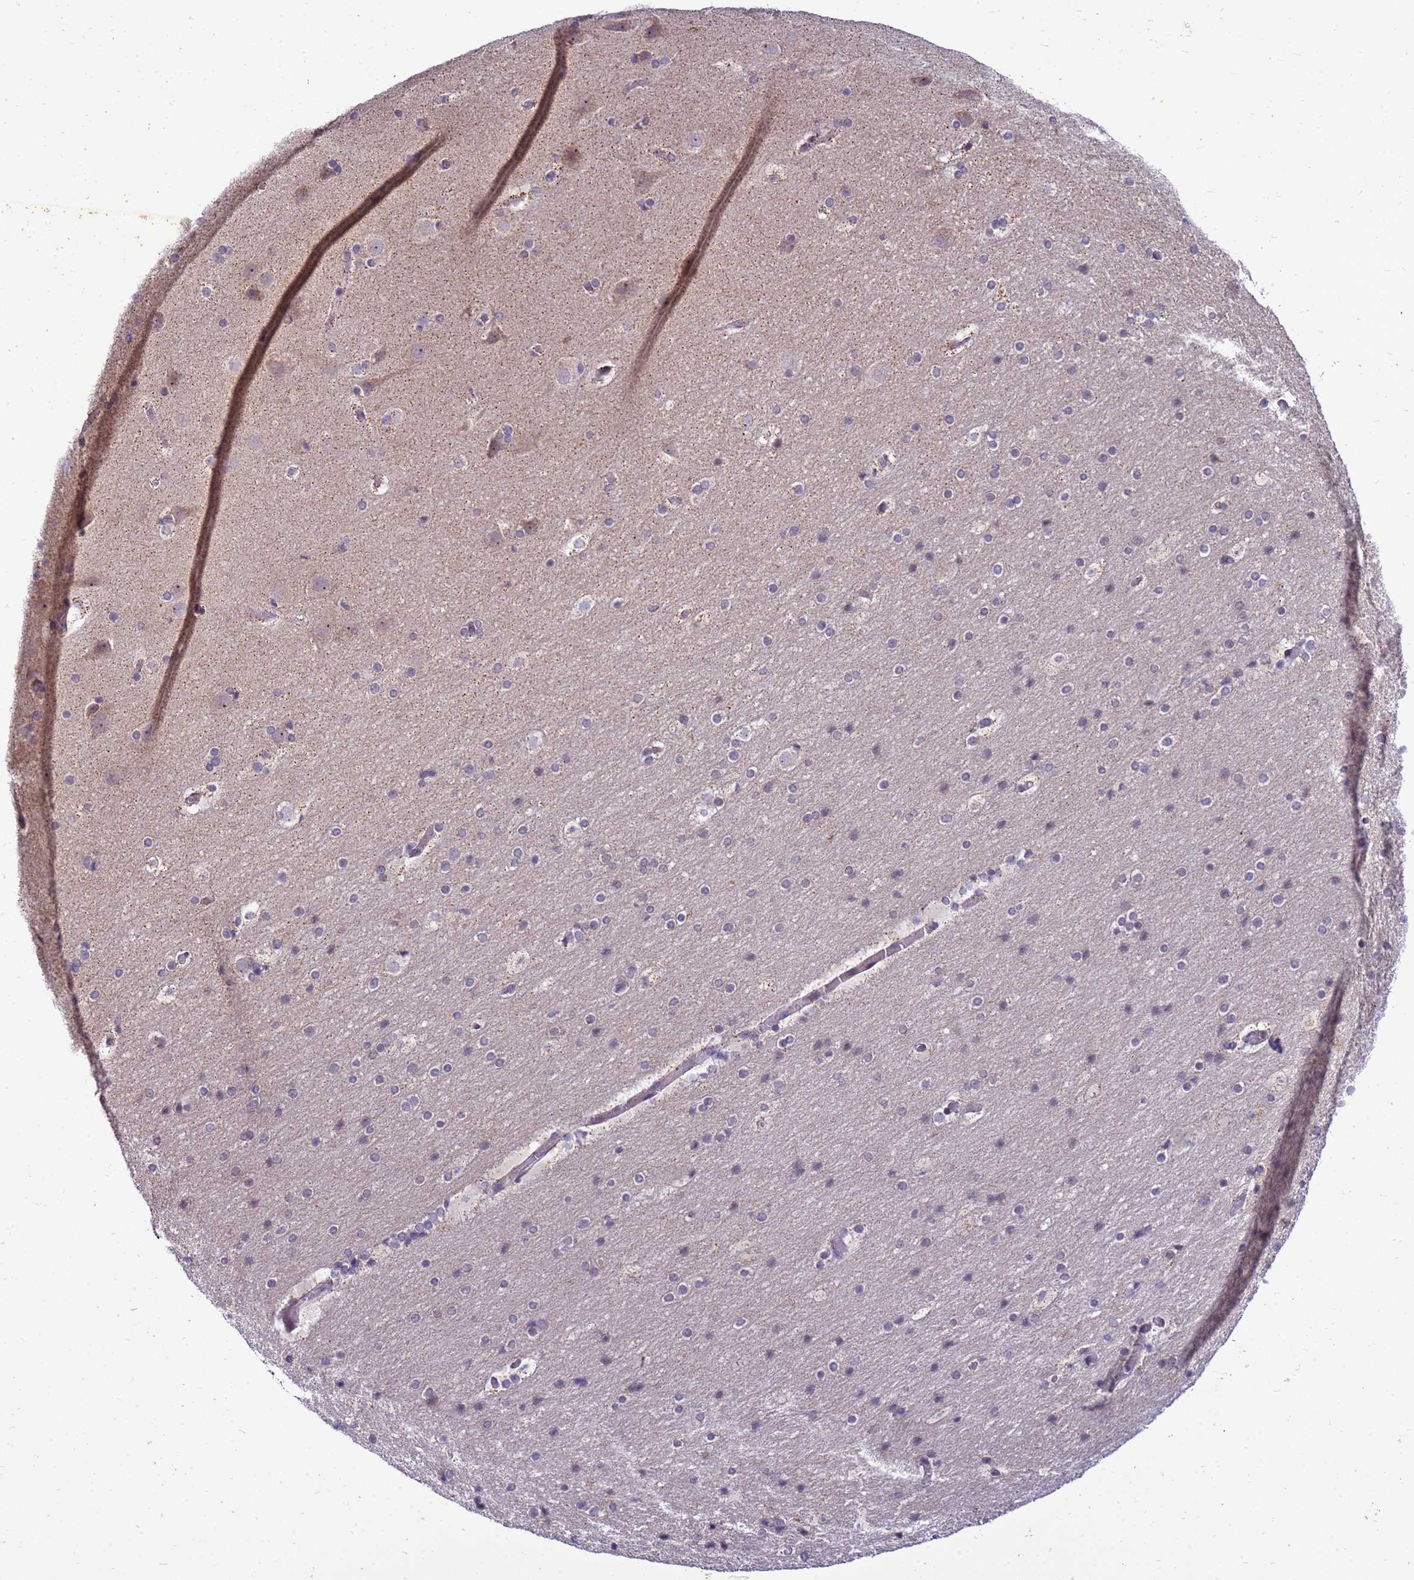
{"staining": {"intensity": "moderate", "quantity": "<25%", "location": "cytoplasmic/membranous"}, "tissue": "cerebral cortex", "cell_type": "Endothelial cells", "image_type": "normal", "snomed": [{"axis": "morphology", "description": "Normal tissue, NOS"}, {"axis": "topography", "description": "Cerebral cortex"}], "caption": "IHC staining of unremarkable cerebral cortex, which reveals low levels of moderate cytoplasmic/membranous expression in approximately <25% of endothelial cells indicating moderate cytoplasmic/membranous protein staining. The staining was performed using DAB (3,3'-diaminobenzidine) (brown) for protein detection and nuclei were counterstained in hematoxylin (blue).", "gene": "C12orf43", "patient": {"sex": "male", "age": 57}}